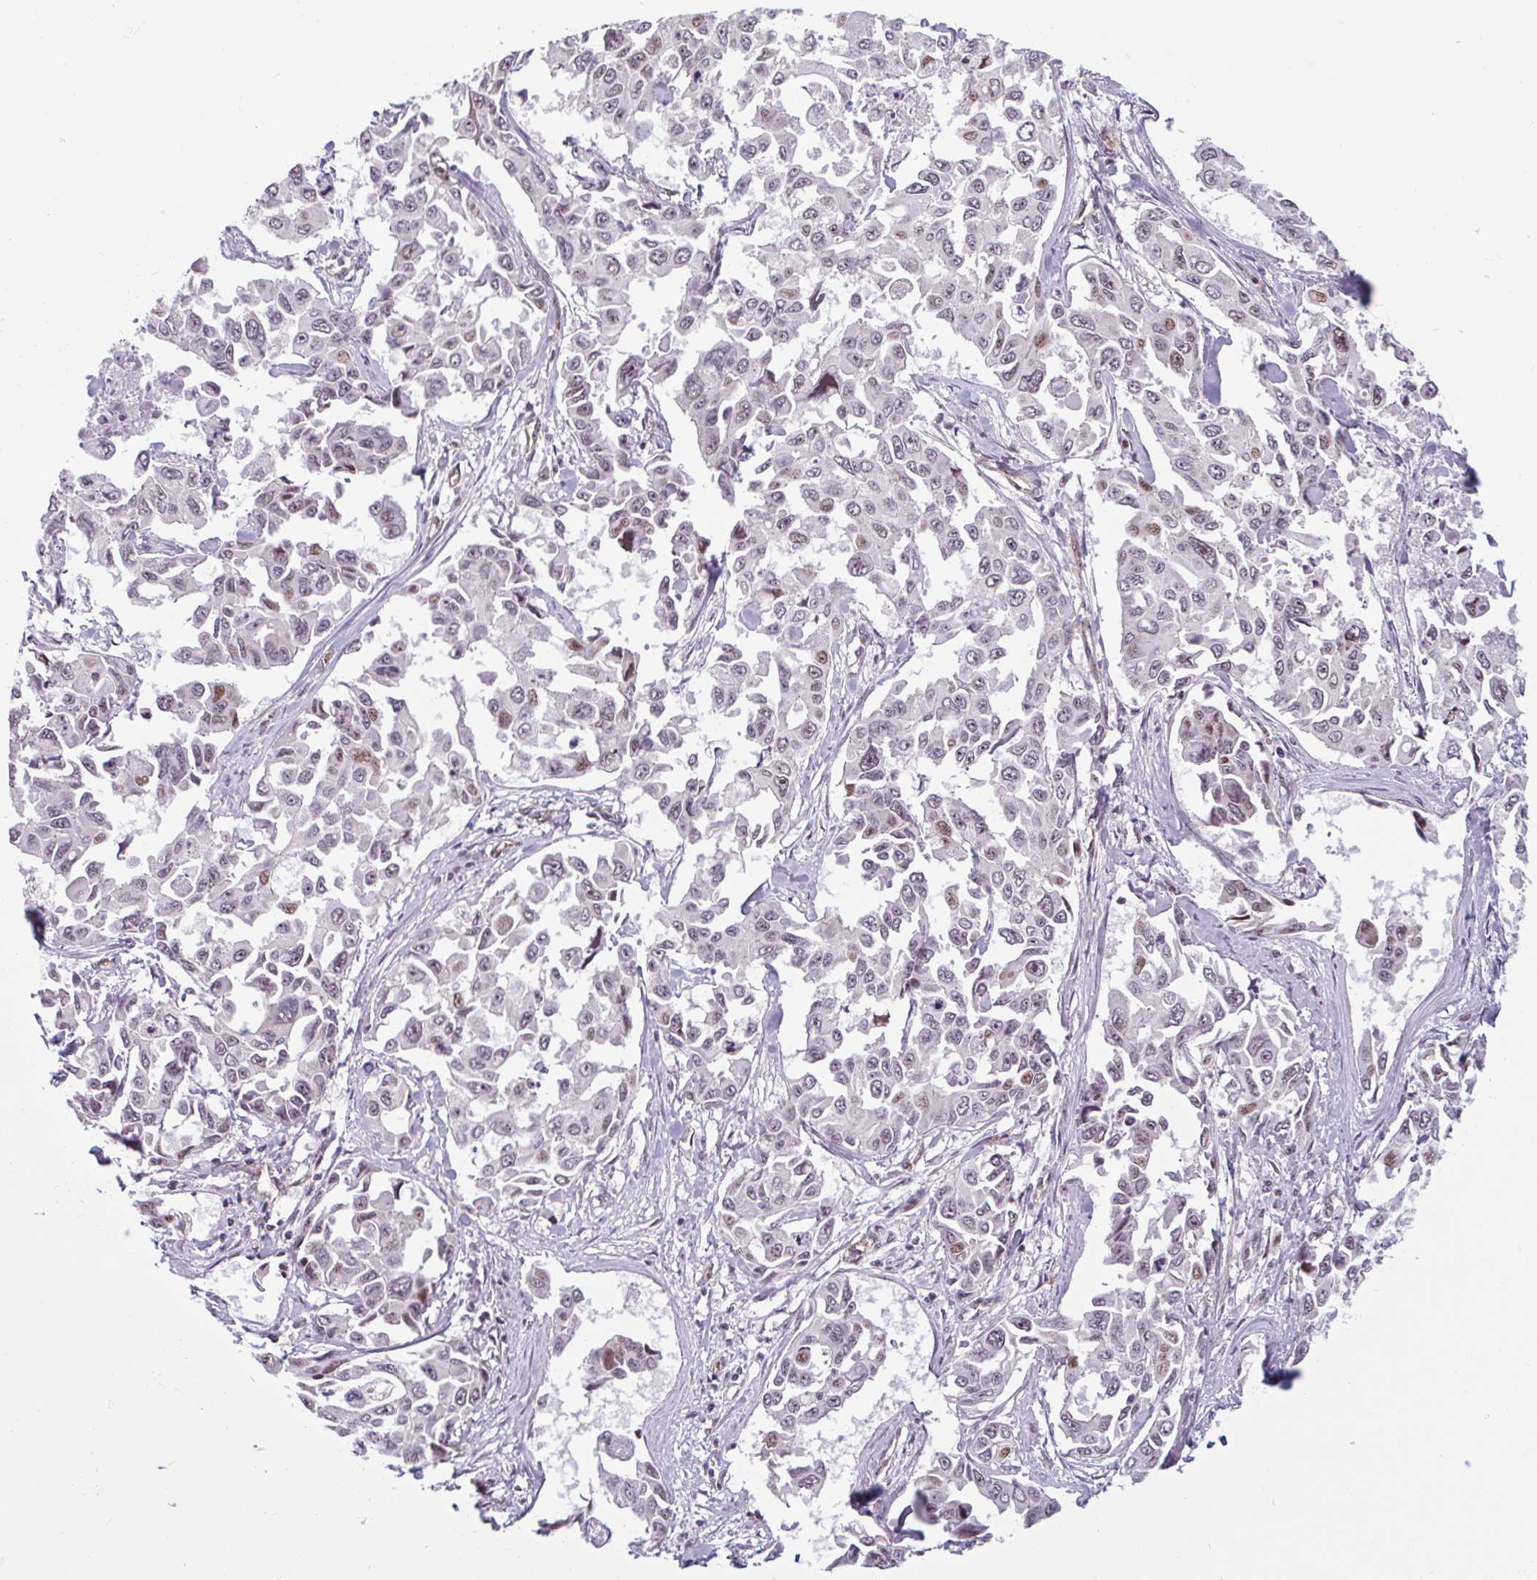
{"staining": {"intensity": "moderate", "quantity": "25%-75%", "location": "nuclear"}, "tissue": "lung cancer", "cell_type": "Tumor cells", "image_type": "cancer", "snomed": [{"axis": "morphology", "description": "Adenocarcinoma, NOS"}, {"axis": "topography", "description": "Lung"}], "caption": "Protein staining of adenocarcinoma (lung) tissue exhibits moderate nuclear positivity in approximately 25%-75% of tumor cells. (Brightfield microscopy of DAB IHC at high magnification).", "gene": "ZNF689", "patient": {"sex": "male", "age": 64}}